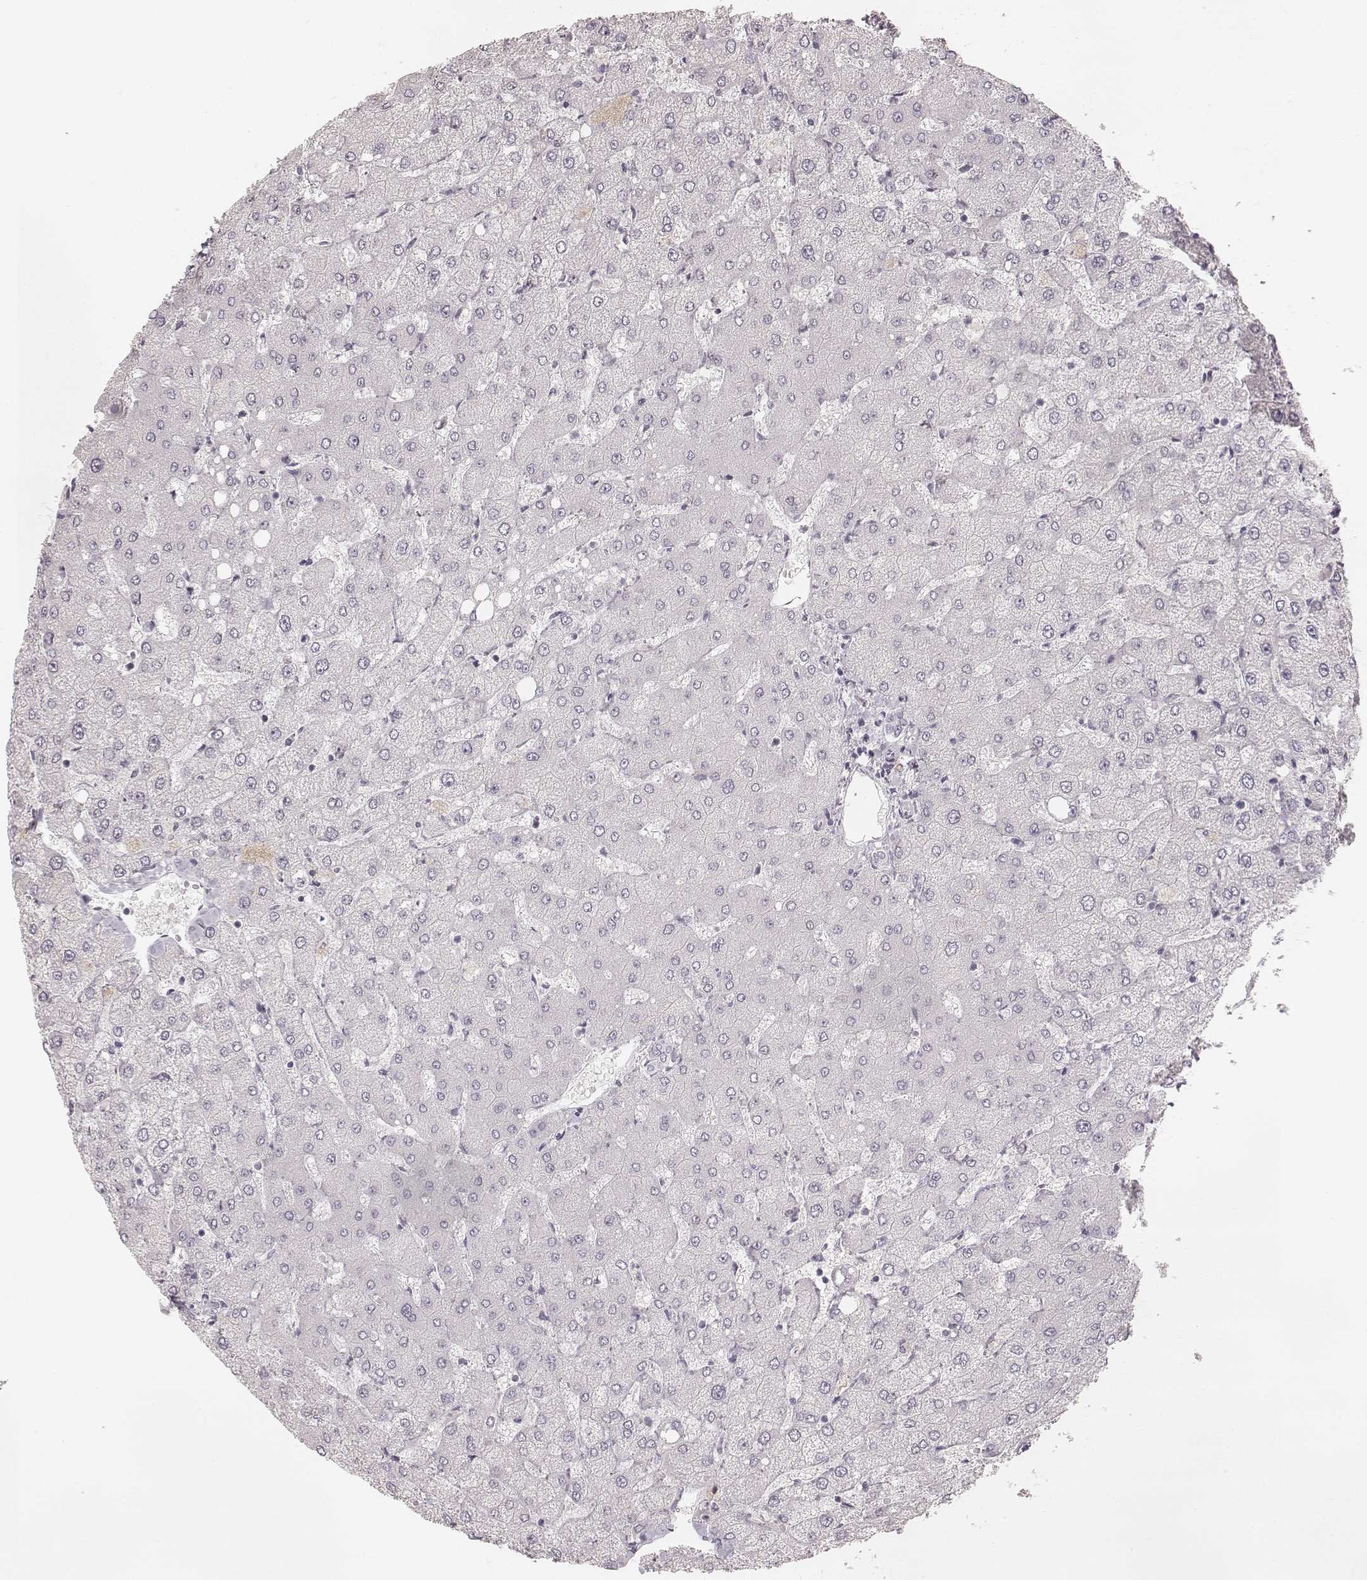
{"staining": {"intensity": "negative", "quantity": "none", "location": "none"}, "tissue": "liver", "cell_type": "Cholangiocytes", "image_type": "normal", "snomed": [{"axis": "morphology", "description": "Normal tissue, NOS"}, {"axis": "topography", "description": "Liver"}], "caption": "Cholangiocytes are negative for brown protein staining in benign liver. Brightfield microscopy of IHC stained with DAB (brown) and hematoxylin (blue), captured at high magnification.", "gene": "SPATA24", "patient": {"sex": "female", "age": 54}}